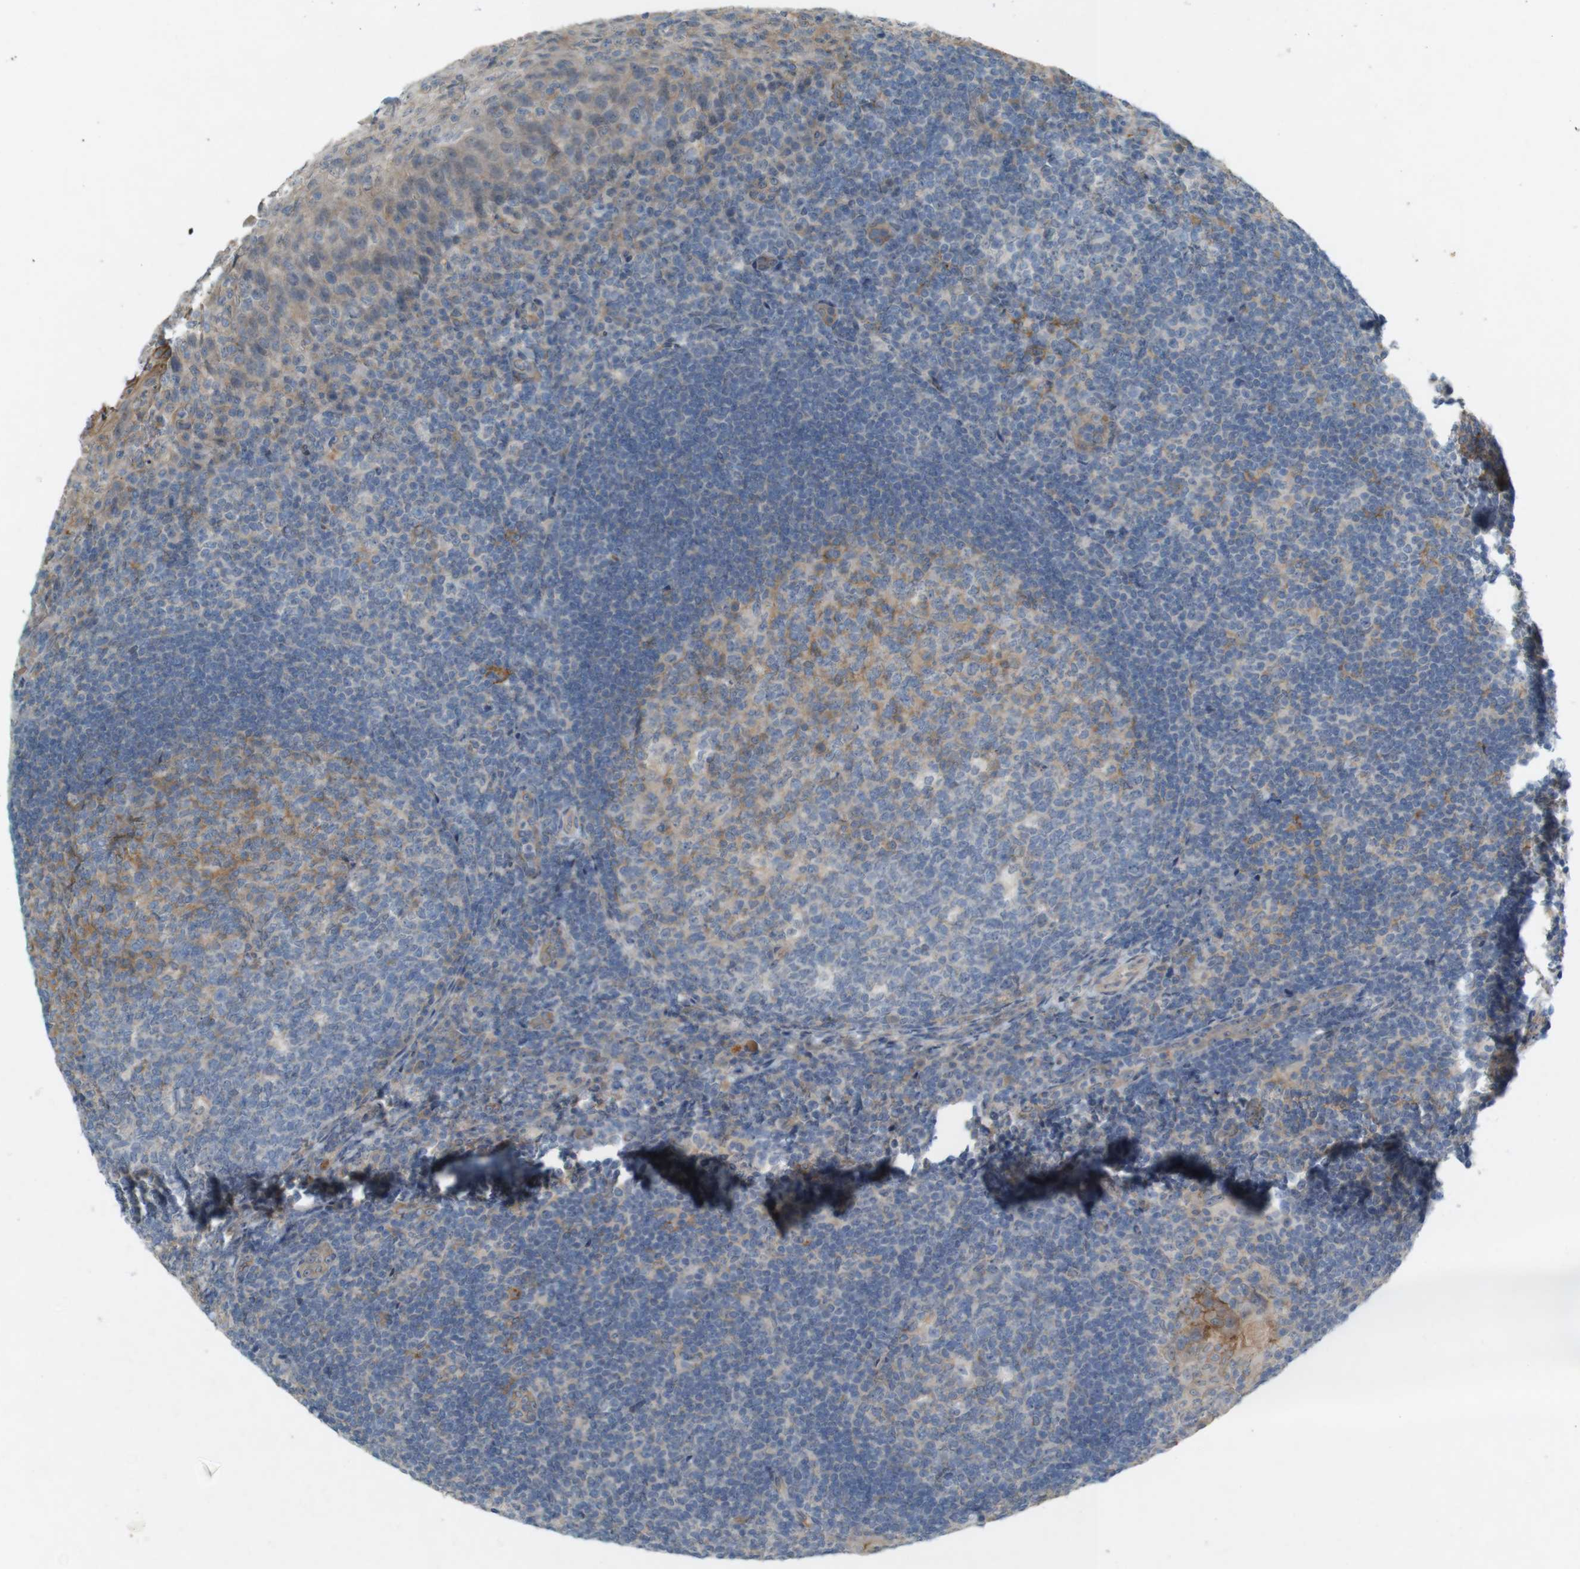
{"staining": {"intensity": "moderate", "quantity": "25%-75%", "location": "cytoplasmic/membranous"}, "tissue": "tonsil", "cell_type": "Germinal center cells", "image_type": "normal", "snomed": [{"axis": "morphology", "description": "Normal tissue, NOS"}, {"axis": "topography", "description": "Tonsil"}], "caption": "Immunohistochemistry micrograph of unremarkable tonsil stained for a protein (brown), which exhibits medium levels of moderate cytoplasmic/membranous expression in about 25%-75% of germinal center cells.", "gene": "PVR", "patient": {"sex": "male", "age": 37}}